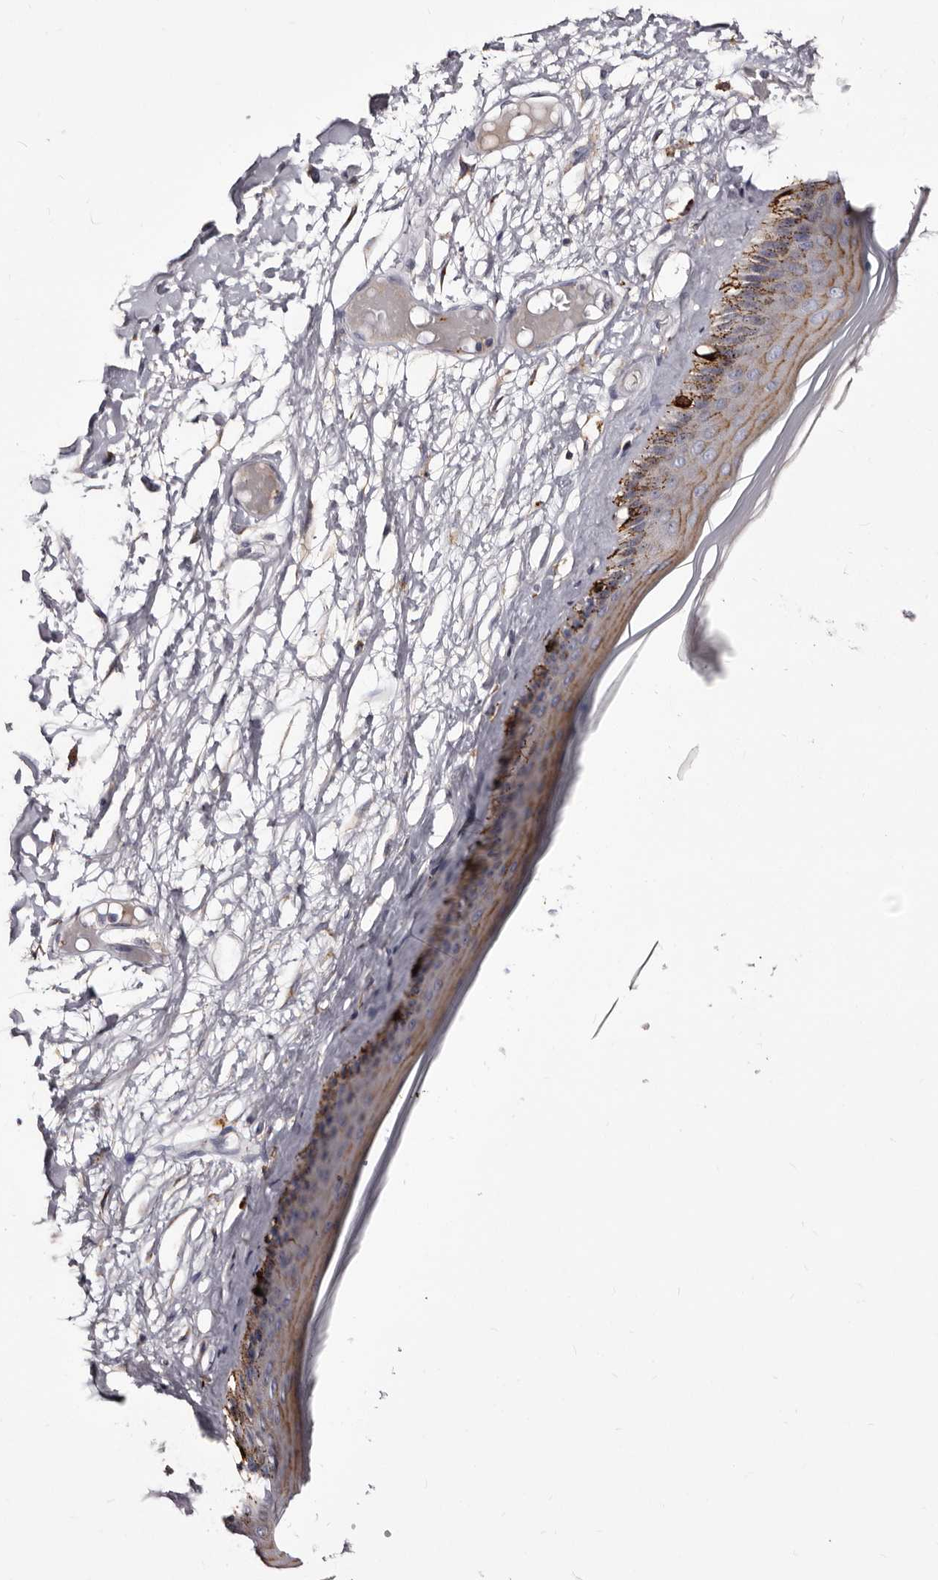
{"staining": {"intensity": "moderate", "quantity": "25%-75%", "location": "cytoplasmic/membranous"}, "tissue": "skin", "cell_type": "Epidermal cells", "image_type": "normal", "snomed": [{"axis": "morphology", "description": "Normal tissue, NOS"}, {"axis": "topography", "description": "Vulva"}], "caption": "Immunohistochemistry micrograph of unremarkable human skin stained for a protein (brown), which exhibits medium levels of moderate cytoplasmic/membranous positivity in about 25%-75% of epidermal cells.", "gene": "AUNIP", "patient": {"sex": "female", "age": 73}}